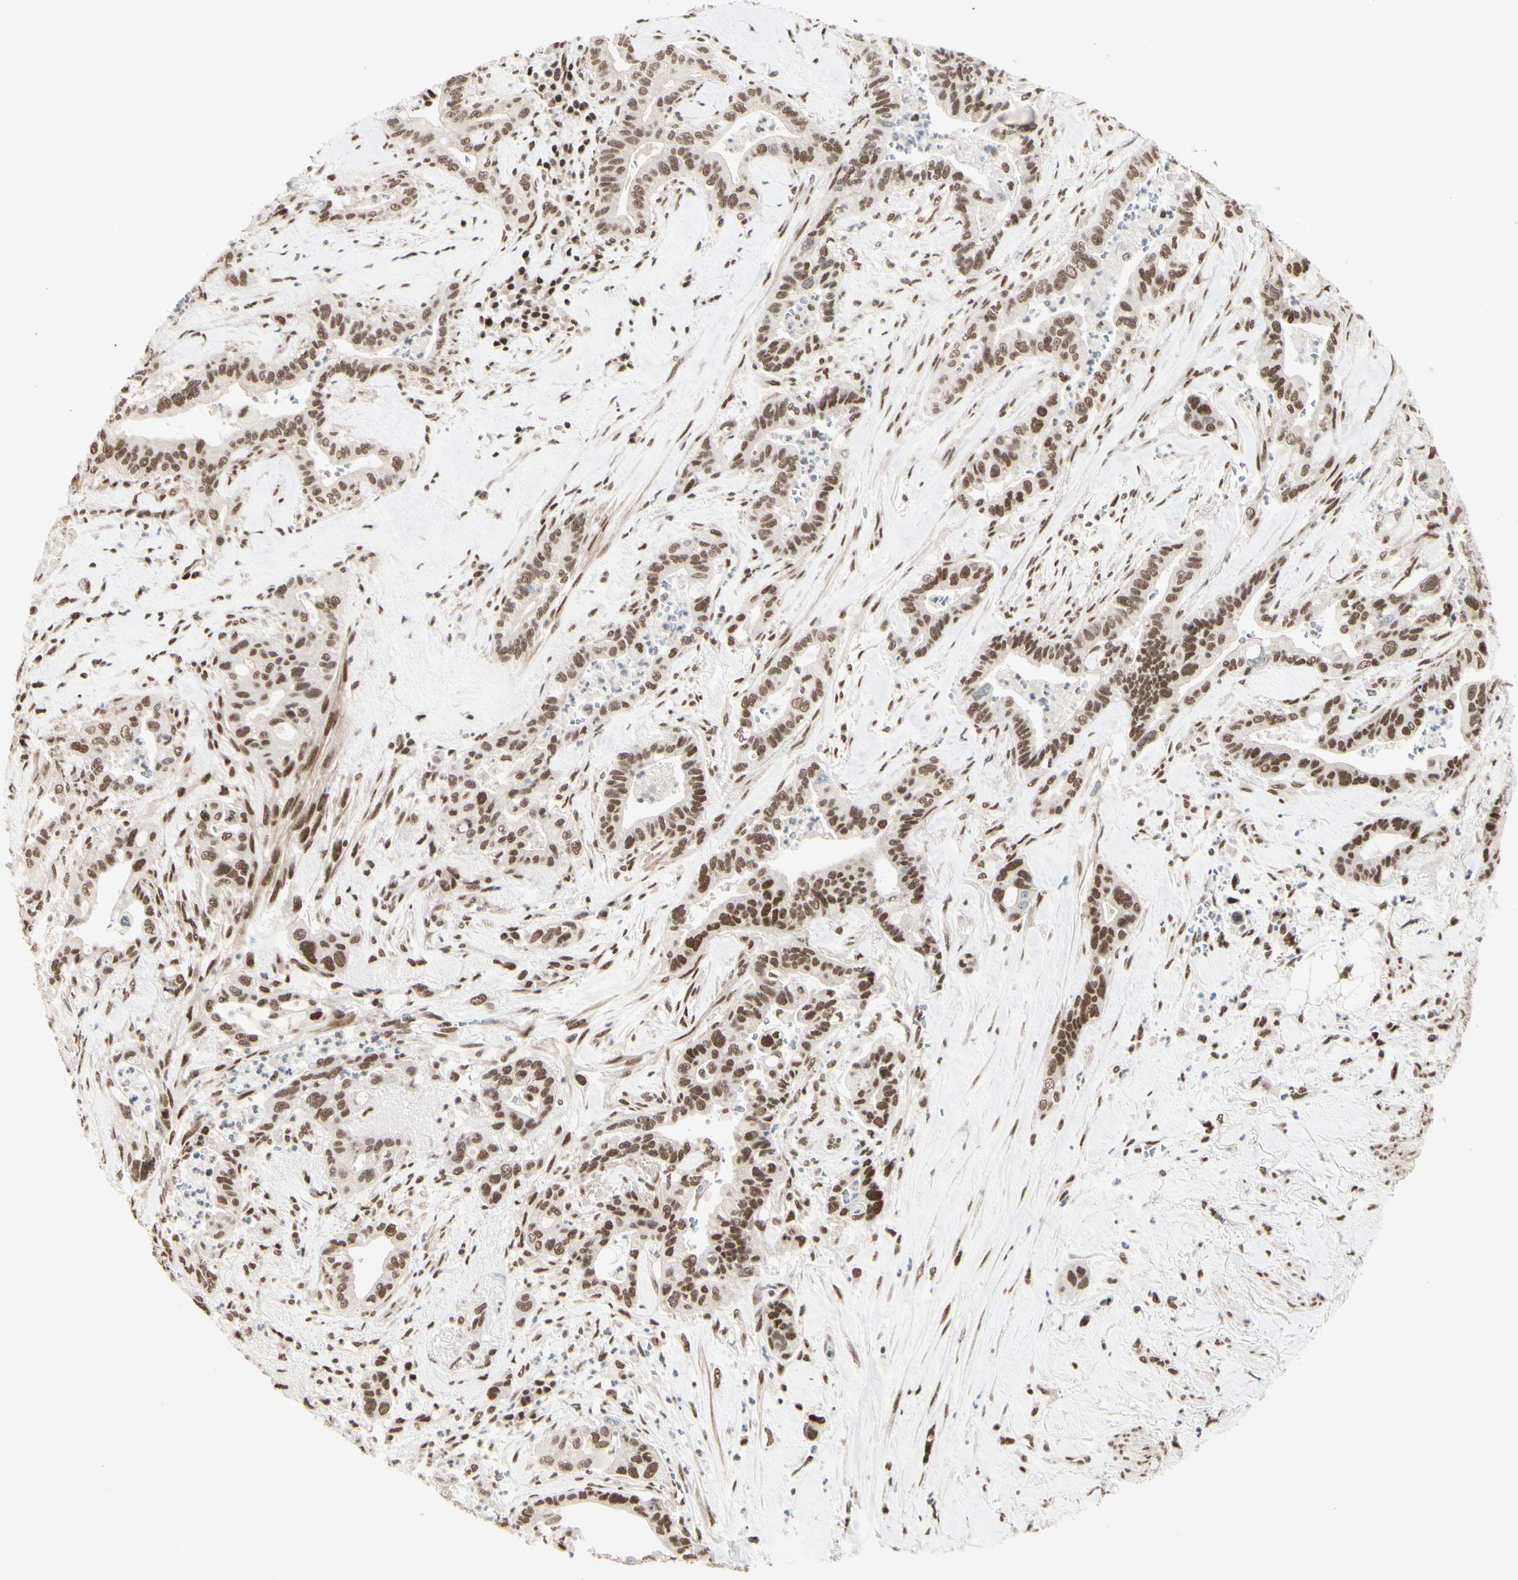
{"staining": {"intensity": "moderate", "quantity": ">75%", "location": "nuclear"}, "tissue": "pancreatic cancer", "cell_type": "Tumor cells", "image_type": "cancer", "snomed": [{"axis": "morphology", "description": "Adenocarcinoma, NOS"}, {"axis": "topography", "description": "Pancreas"}], "caption": "Immunohistochemistry (IHC) image of neoplastic tissue: human pancreatic adenocarcinoma stained using immunohistochemistry (IHC) demonstrates medium levels of moderate protein expression localized specifically in the nuclear of tumor cells, appearing as a nuclear brown color.", "gene": "CHAMP1", "patient": {"sex": "male", "age": 70}}